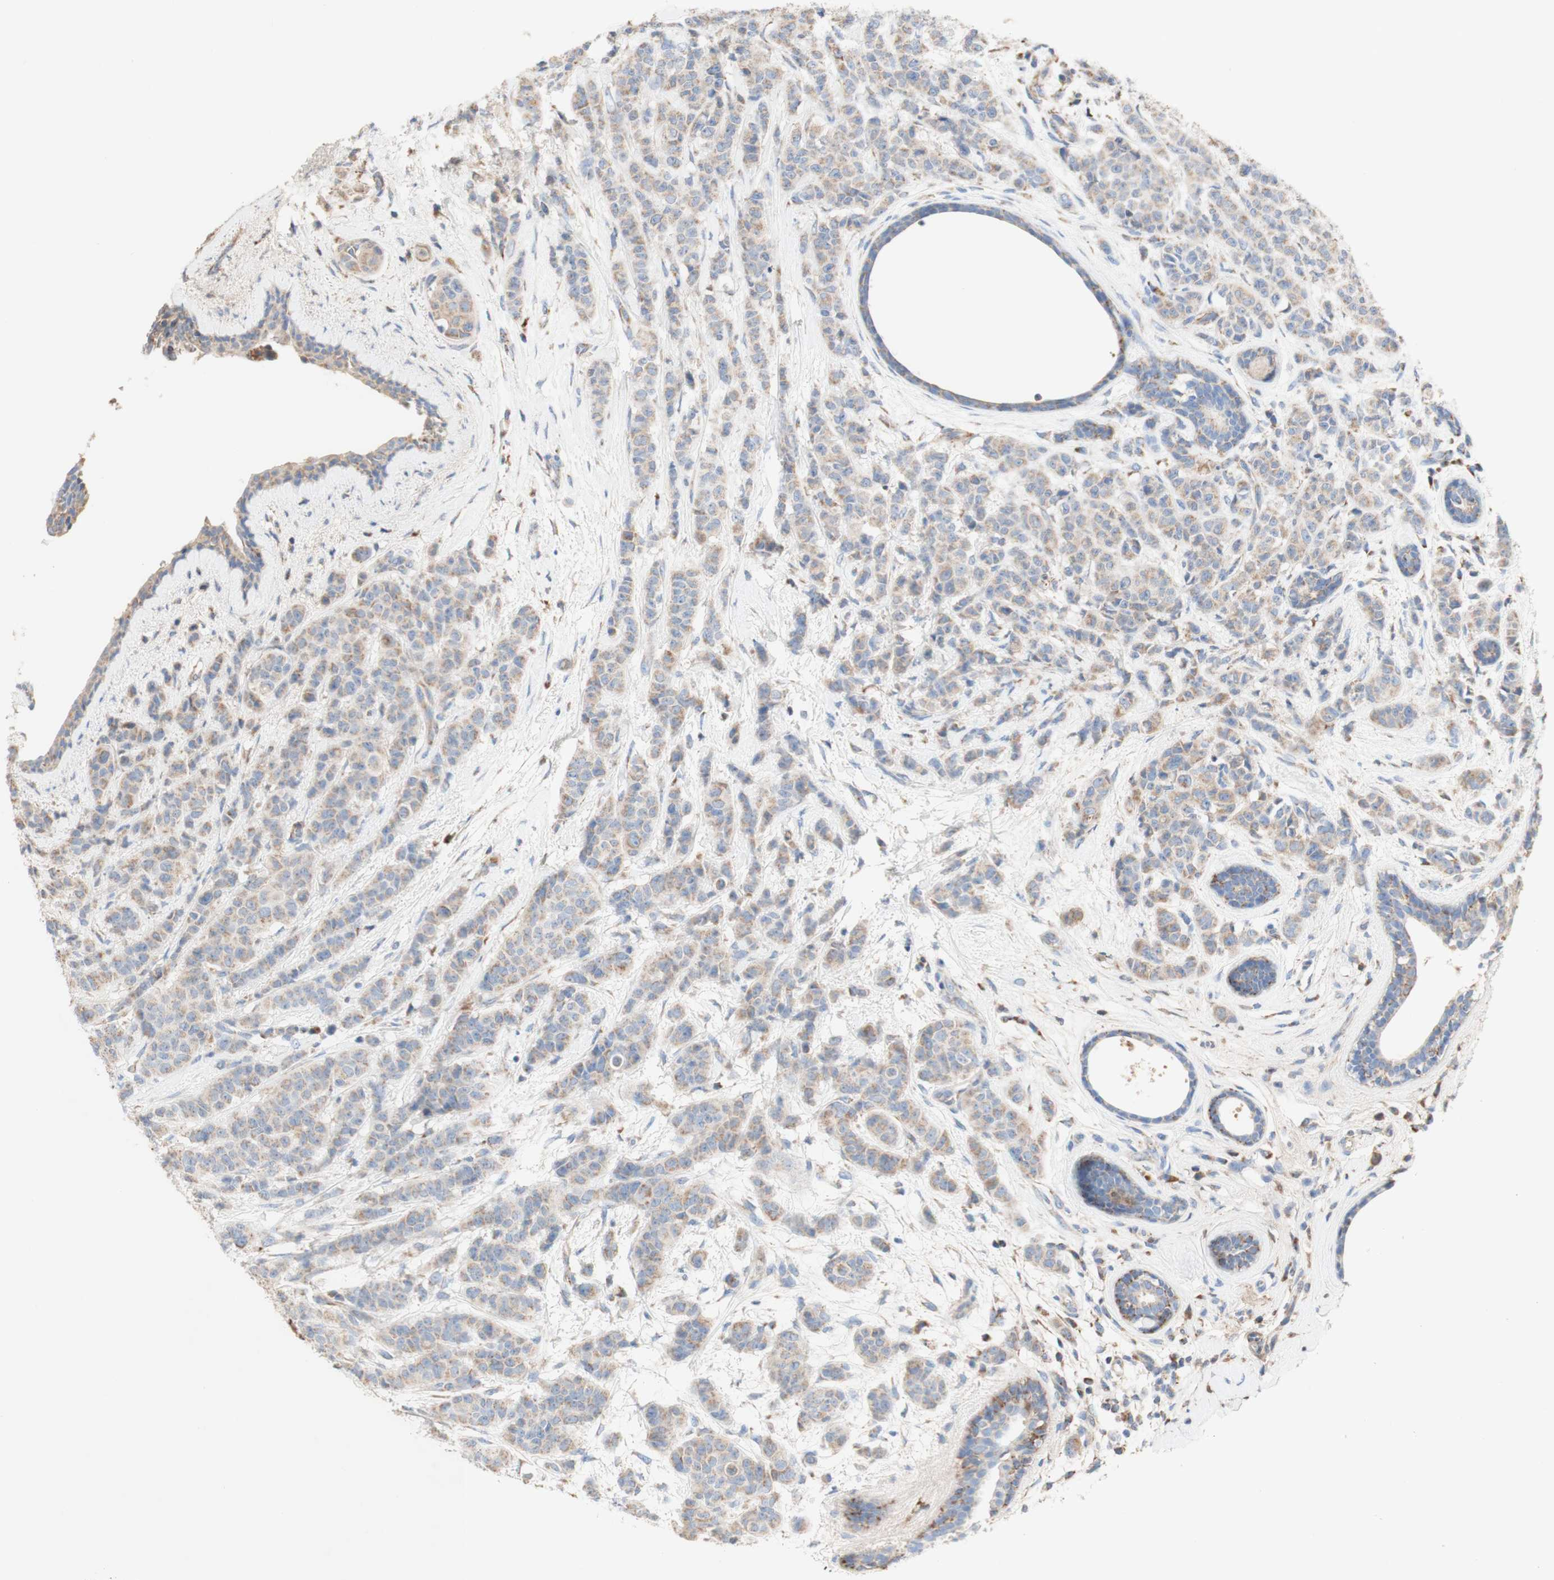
{"staining": {"intensity": "weak", "quantity": ">75%", "location": "cytoplasmic/membranous"}, "tissue": "breast cancer", "cell_type": "Tumor cells", "image_type": "cancer", "snomed": [{"axis": "morphology", "description": "Normal tissue, NOS"}, {"axis": "morphology", "description": "Duct carcinoma"}, {"axis": "topography", "description": "Breast"}], "caption": "Breast cancer (infiltrating ductal carcinoma) stained for a protein (brown) displays weak cytoplasmic/membranous positive positivity in about >75% of tumor cells.", "gene": "SDHB", "patient": {"sex": "female", "age": 40}}